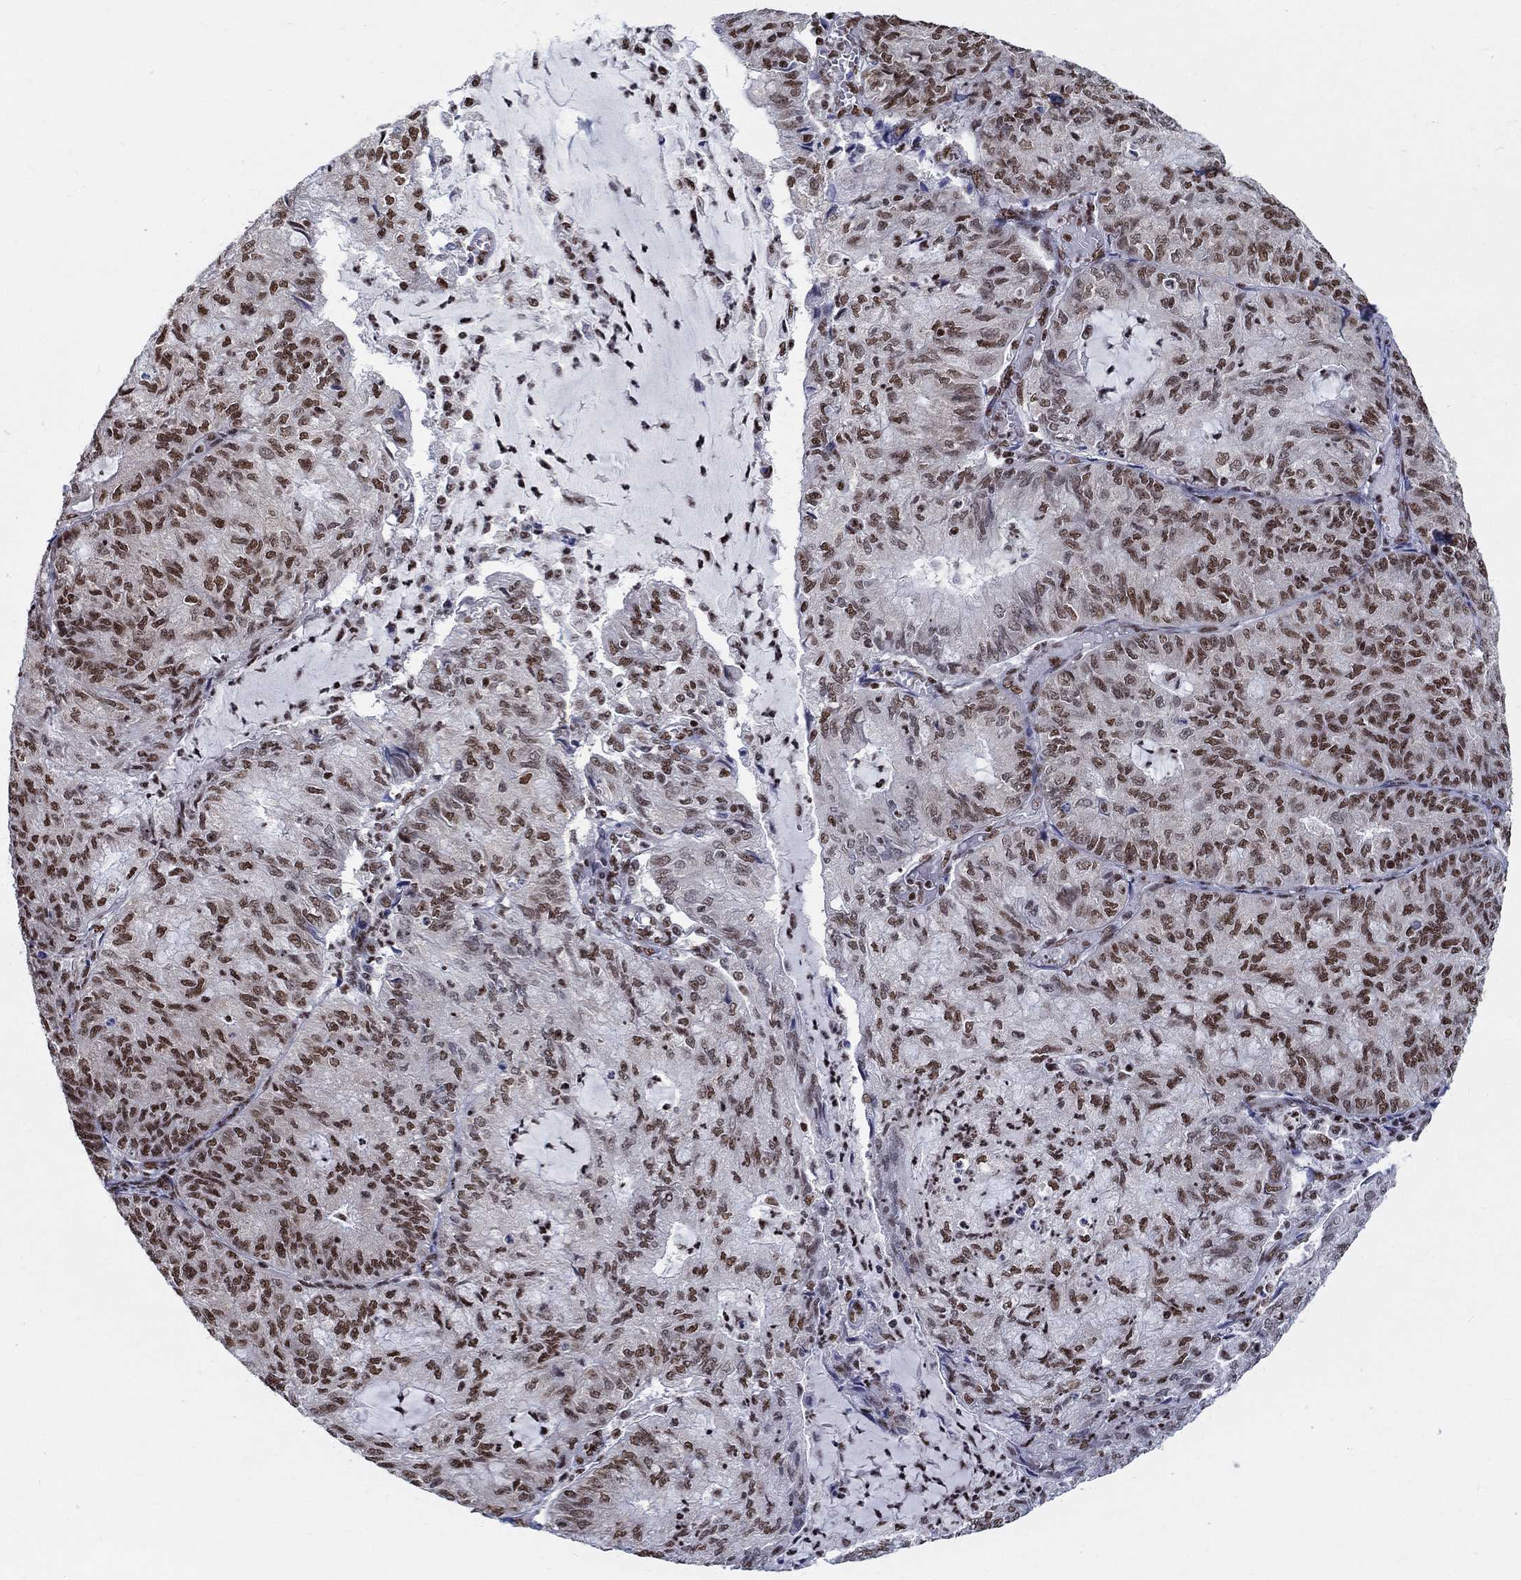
{"staining": {"intensity": "strong", "quantity": "25%-75%", "location": "nuclear"}, "tissue": "endometrial cancer", "cell_type": "Tumor cells", "image_type": "cancer", "snomed": [{"axis": "morphology", "description": "Adenocarcinoma, NOS"}, {"axis": "topography", "description": "Endometrium"}], "caption": "About 25%-75% of tumor cells in endometrial adenocarcinoma show strong nuclear protein positivity as visualized by brown immunohistochemical staining.", "gene": "FBXO16", "patient": {"sex": "female", "age": 82}}